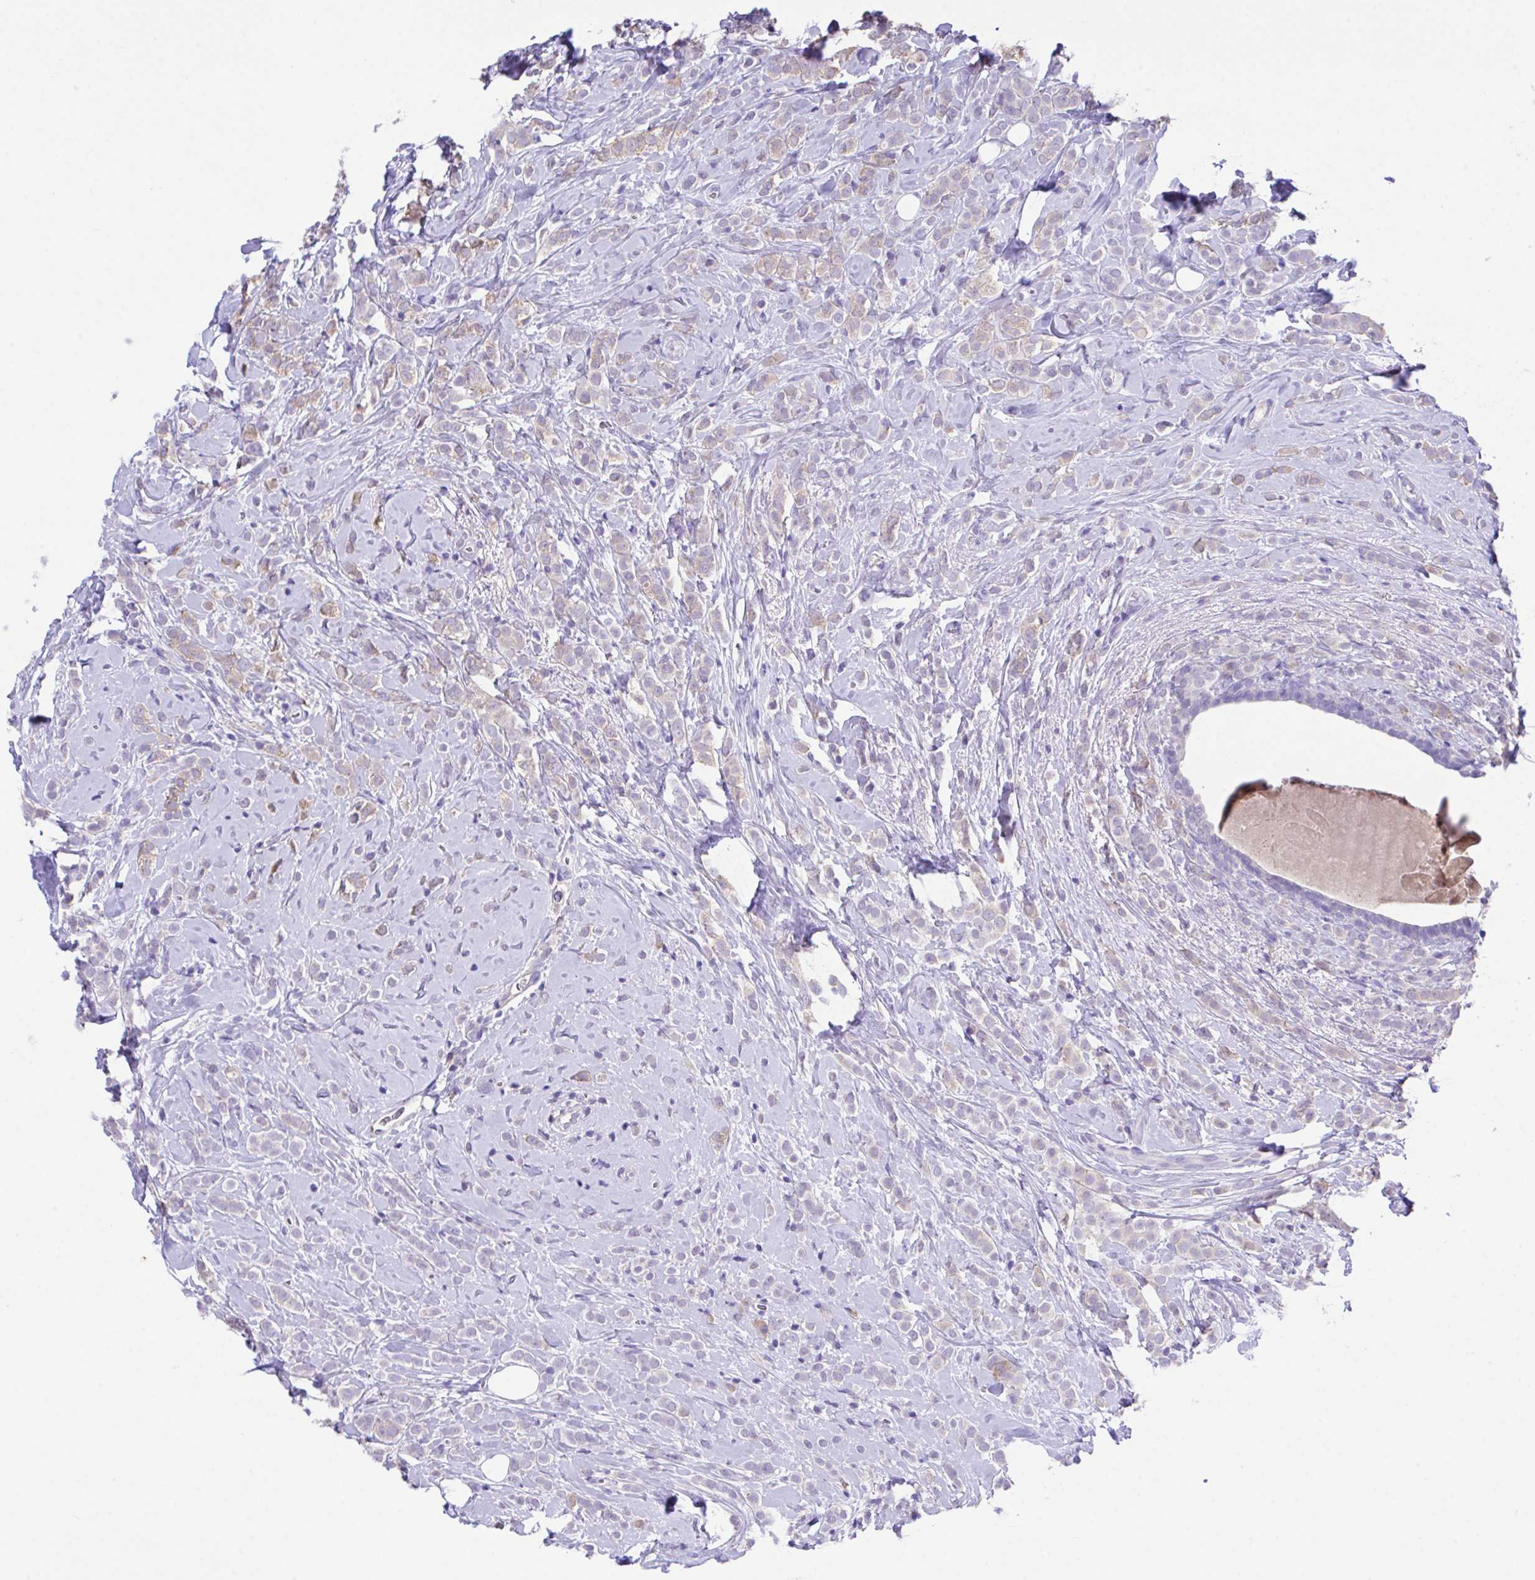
{"staining": {"intensity": "negative", "quantity": "none", "location": "none"}, "tissue": "breast cancer", "cell_type": "Tumor cells", "image_type": "cancer", "snomed": [{"axis": "morphology", "description": "Lobular carcinoma"}, {"axis": "topography", "description": "Breast"}], "caption": "Breast cancer was stained to show a protein in brown. There is no significant staining in tumor cells.", "gene": "HOXB4", "patient": {"sex": "female", "age": 49}}